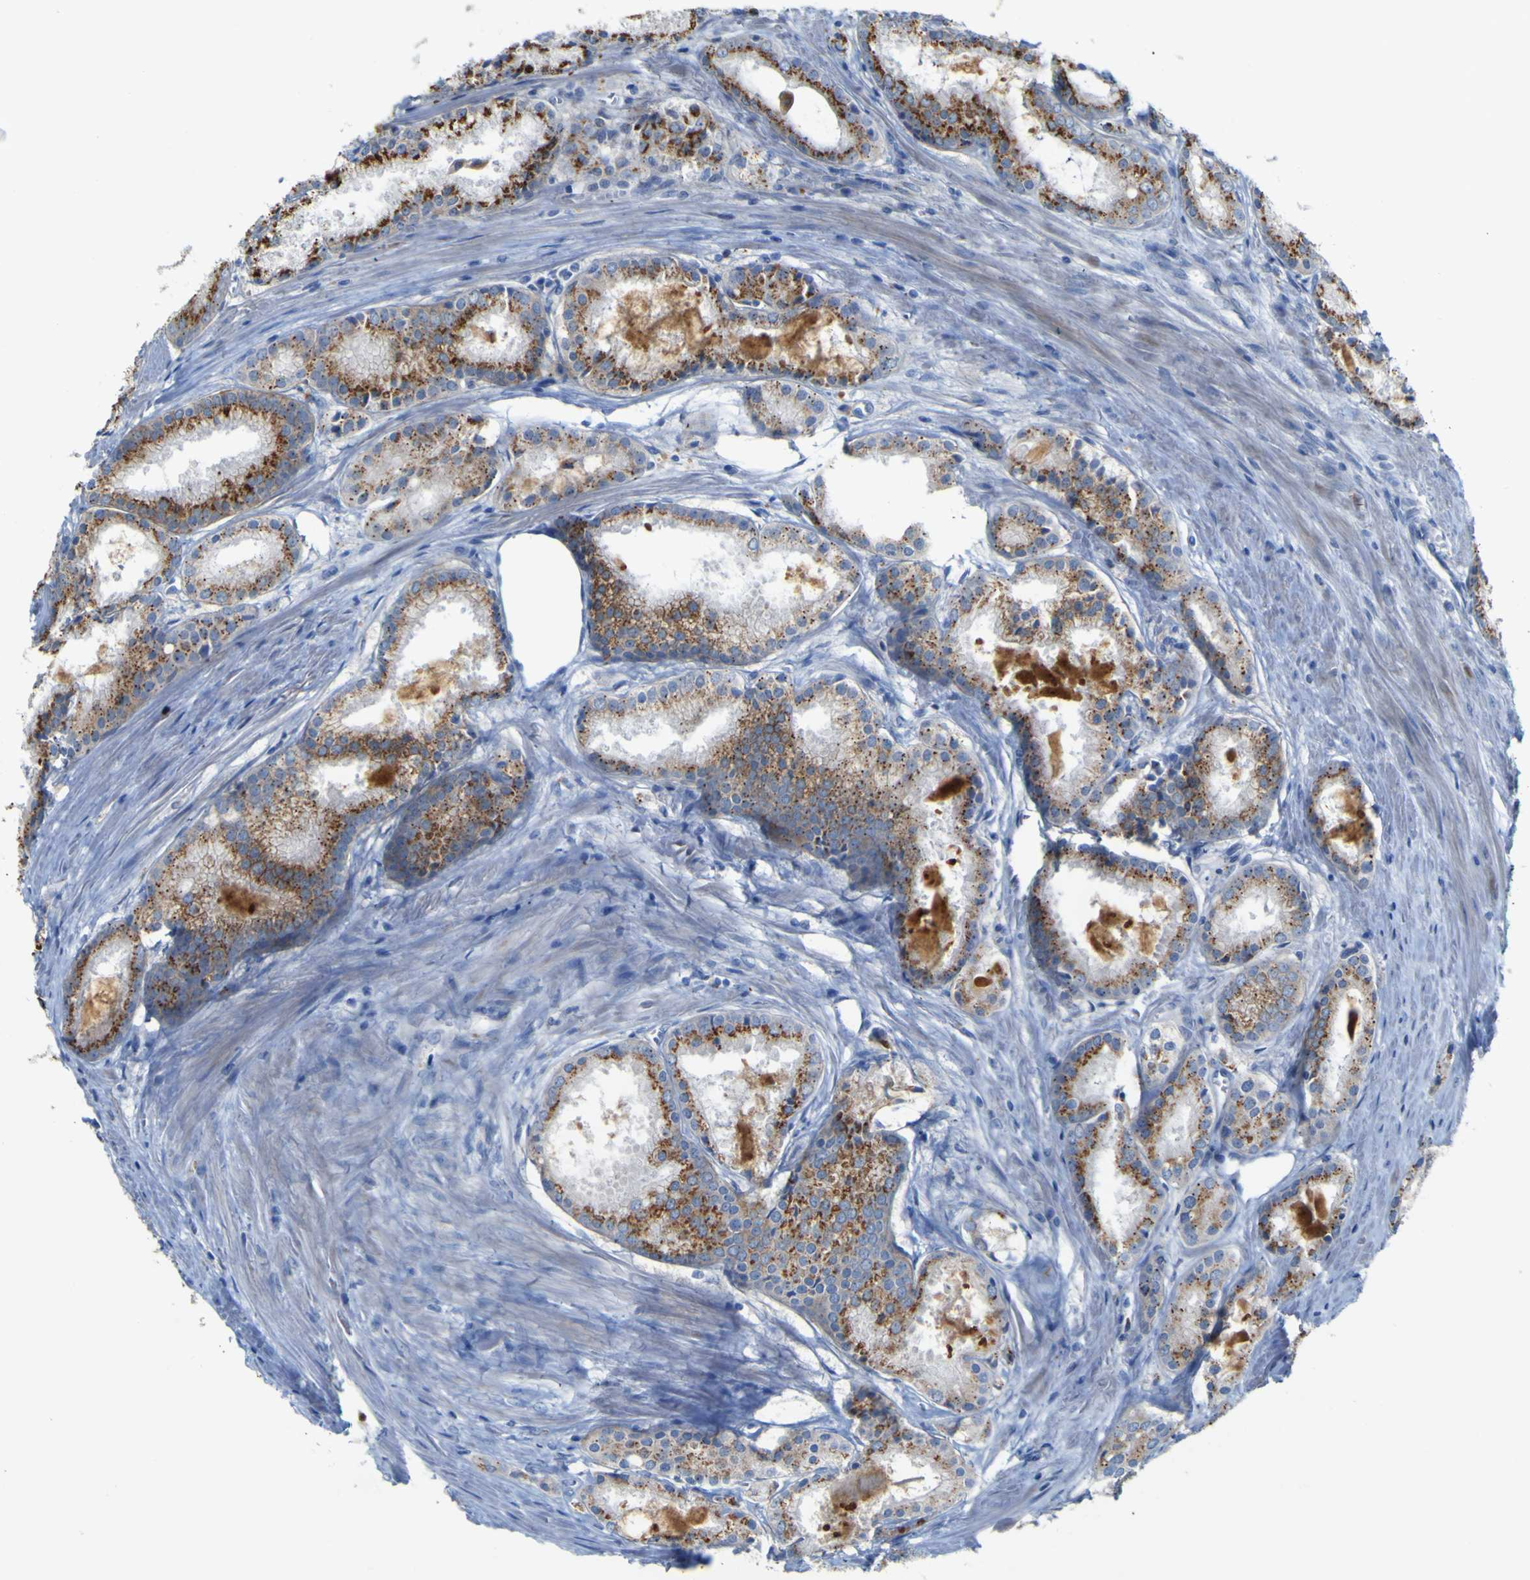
{"staining": {"intensity": "moderate", "quantity": ">75%", "location": "cytoplasmic/membranous"}, "tissue": "prostate cancer", "cell_type": "Tumor cells", "image_type": "cancer", "snomed": [{"axis": "morphology", "description": "Adenocarcinoma, Low grade"}, {"axis": "topography", "description": "Prostate"}], "caption": "Immunohistochemical staining of human prostate cancer (low-grade adenocarcinoma) shows medium levels of moderate cytoplasmic/membranous protein staining in about >75% of tumor cells.", "gene": "PTPRF", "patient": {"sex": "male", "age": 64}}